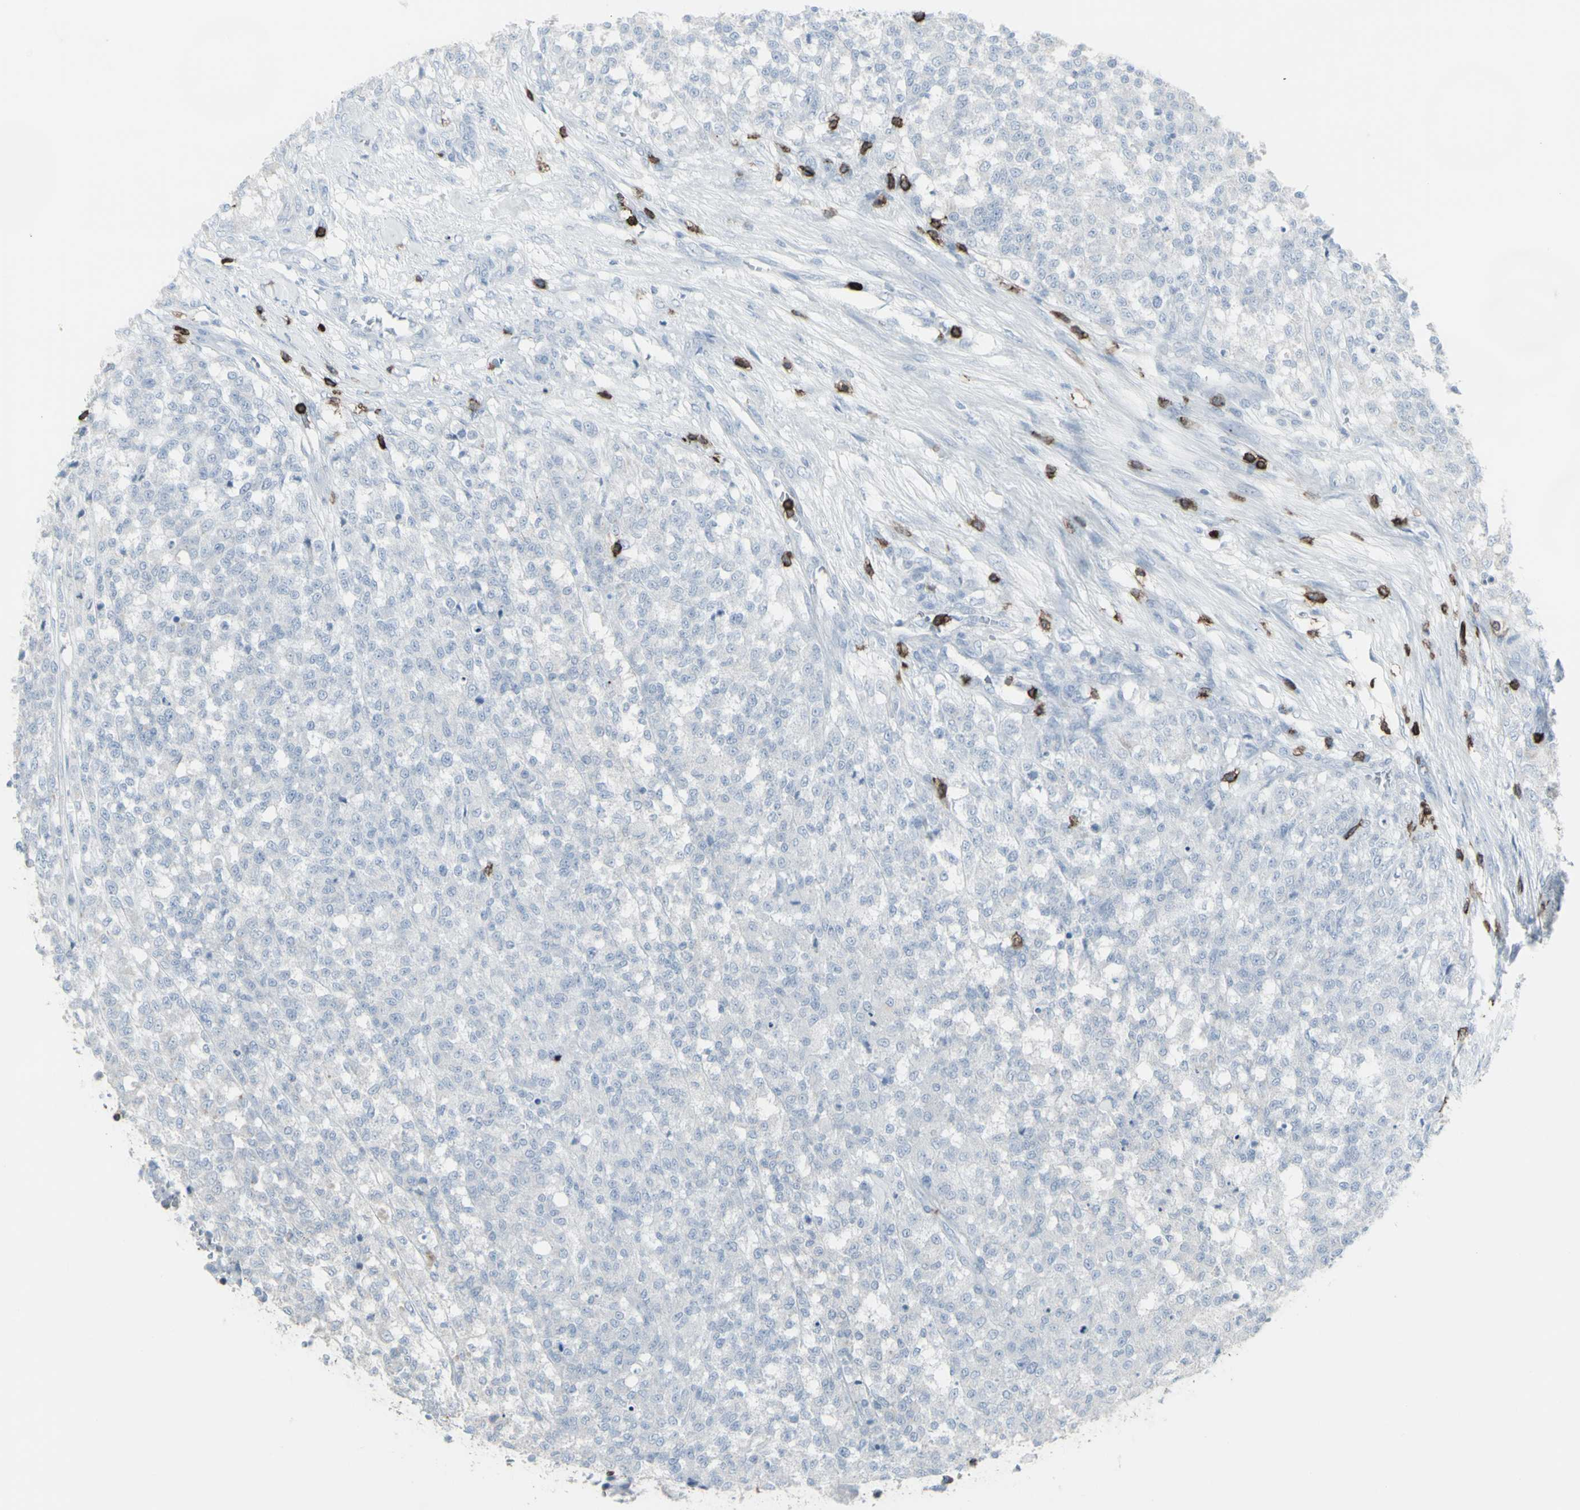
{"staining": {"intensity": "negative", "quantity": "none", "location": "none"}, "tissue": "testis cancer", "cell_type": "Tumor cells", "image_type": "cancer", "snomed": [{"axis": "morphology", "description": "Seminoma, NOS"}, {"axis": "topography", "description": "Testis"}], "caption": "Protein analysis of testis cancer exhibits no significant expression in tumor cells. (DAB immunohistochemistry (IHC) visualized using brightfield microscopy, high magnification).", "gene": "CD247", "patient": {"sex": "male", "age": 59}}